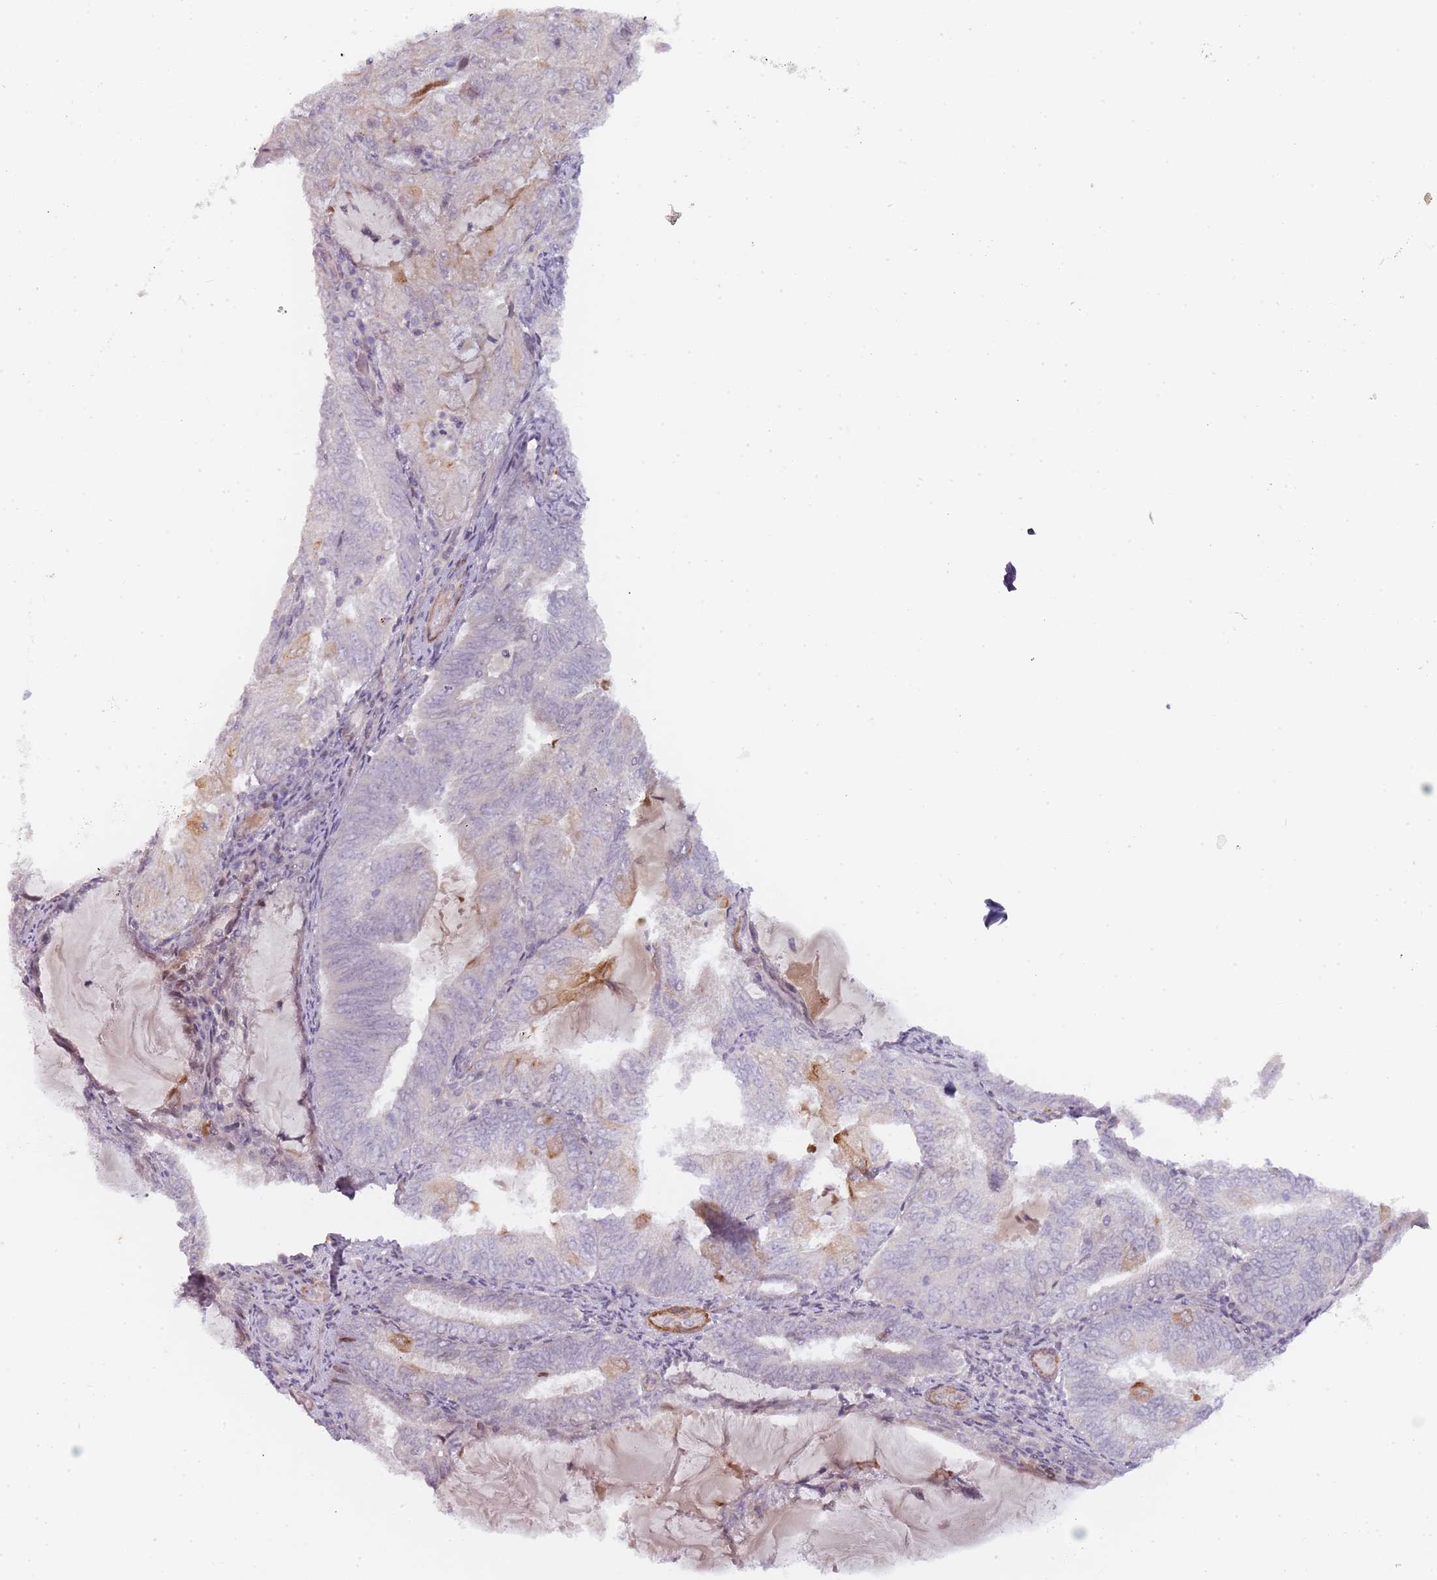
{"staining": {"intensity": "moderate", "quantity": "<25%", "location": "cytoplasmic/membranous"}, "tissue": "endometrial cancer", "cell_type": "Tumor cells", "image_type": "cancer", "snomed": [{"axis": "morphology", "description": "Adenocarcinoma, NOS"}, {"axis": "topography", "description": "Endometrium"}], "caption": "Brown immunohistochemical staining in endometrial cancer shows moderate cytoplasmic/membranous expression in approximately <25% of tumor cells.", "gene": "RPS6KA2", "patient": {"sex": "female", "age": 81}}